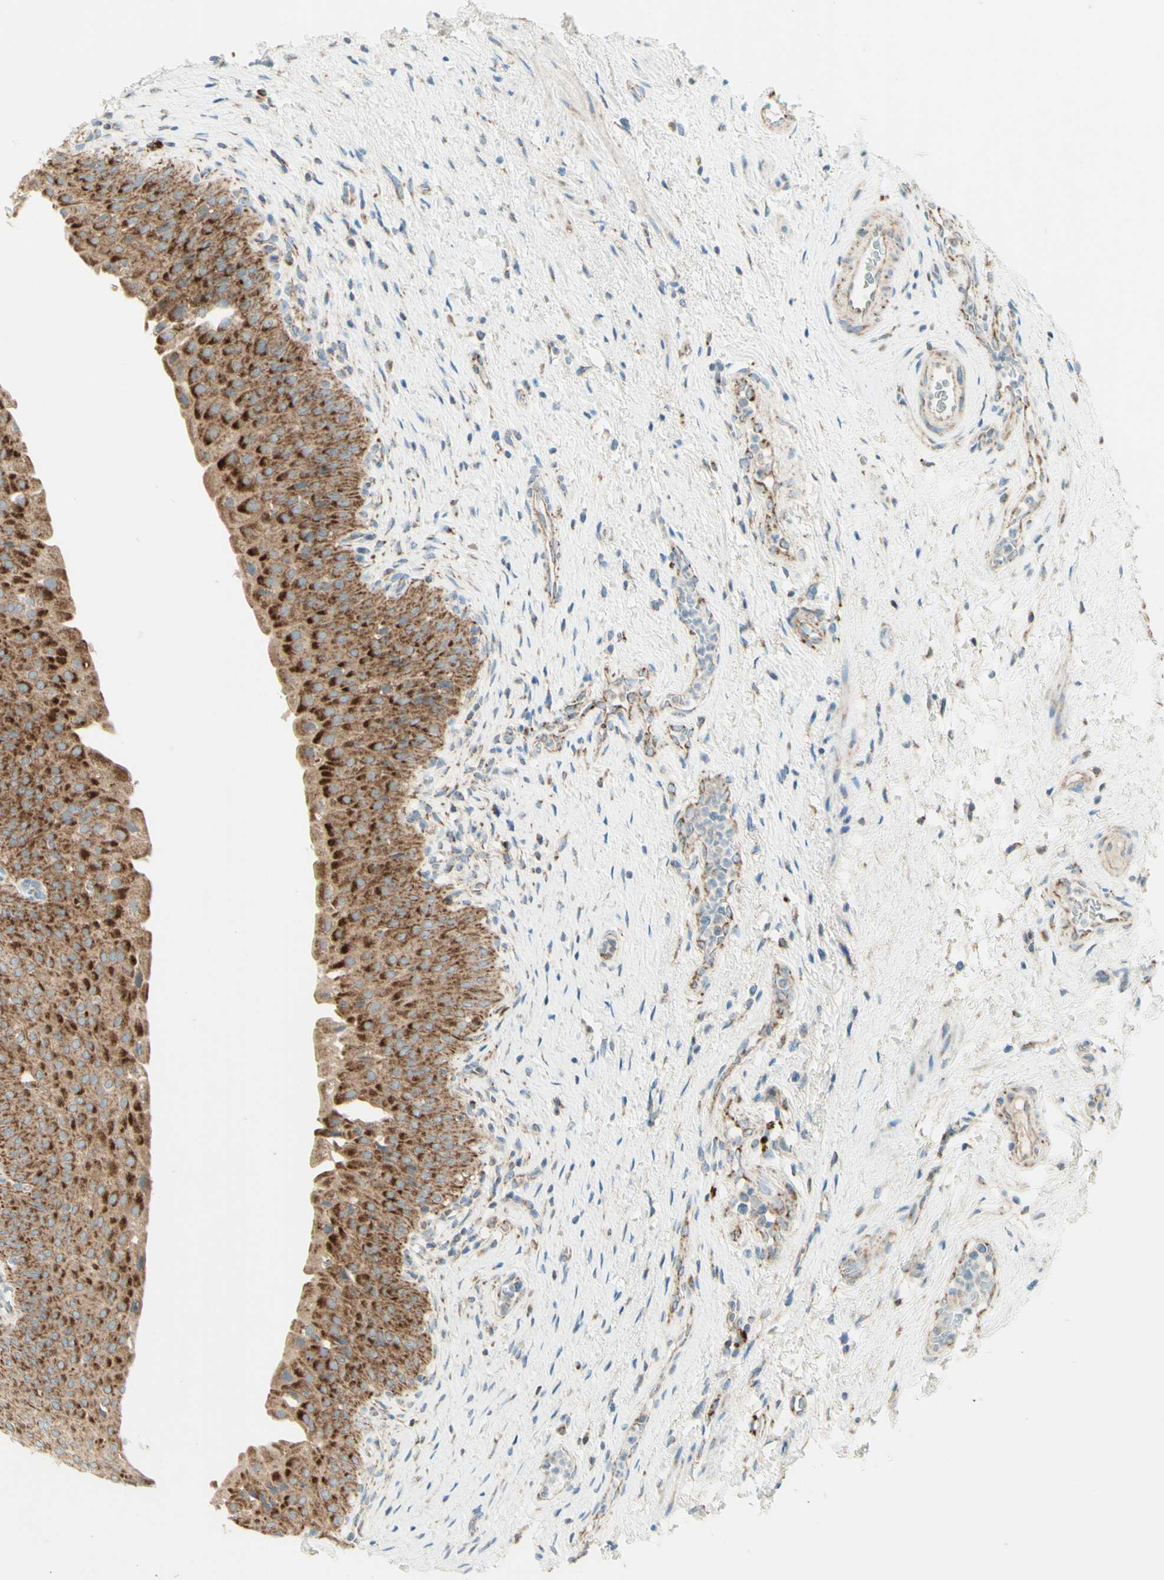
{"staining": {"intensity": "strong", "quantity": ">75%", "location": "cytoplasmic/membranous"}, "tissue": "urinary bladder", "cell_type": "Urothelial cells", "image_type": "normal", "snomed": [{"axis": "morphology", "description": "Normal tissue, NOS"}, {"axis": "morphology", "description": "Urothelial carcinoma, High grade"}, {"axis": "topography", "description": "Urinary bladder"}], "caption": "Strong cytoplasmic/membranous positivity is present in approximately >75% of urothelial cells in unremarkable urinary bladder.", "gene": "ARMC10", "patient": {"sex": "male", "age": 46}}